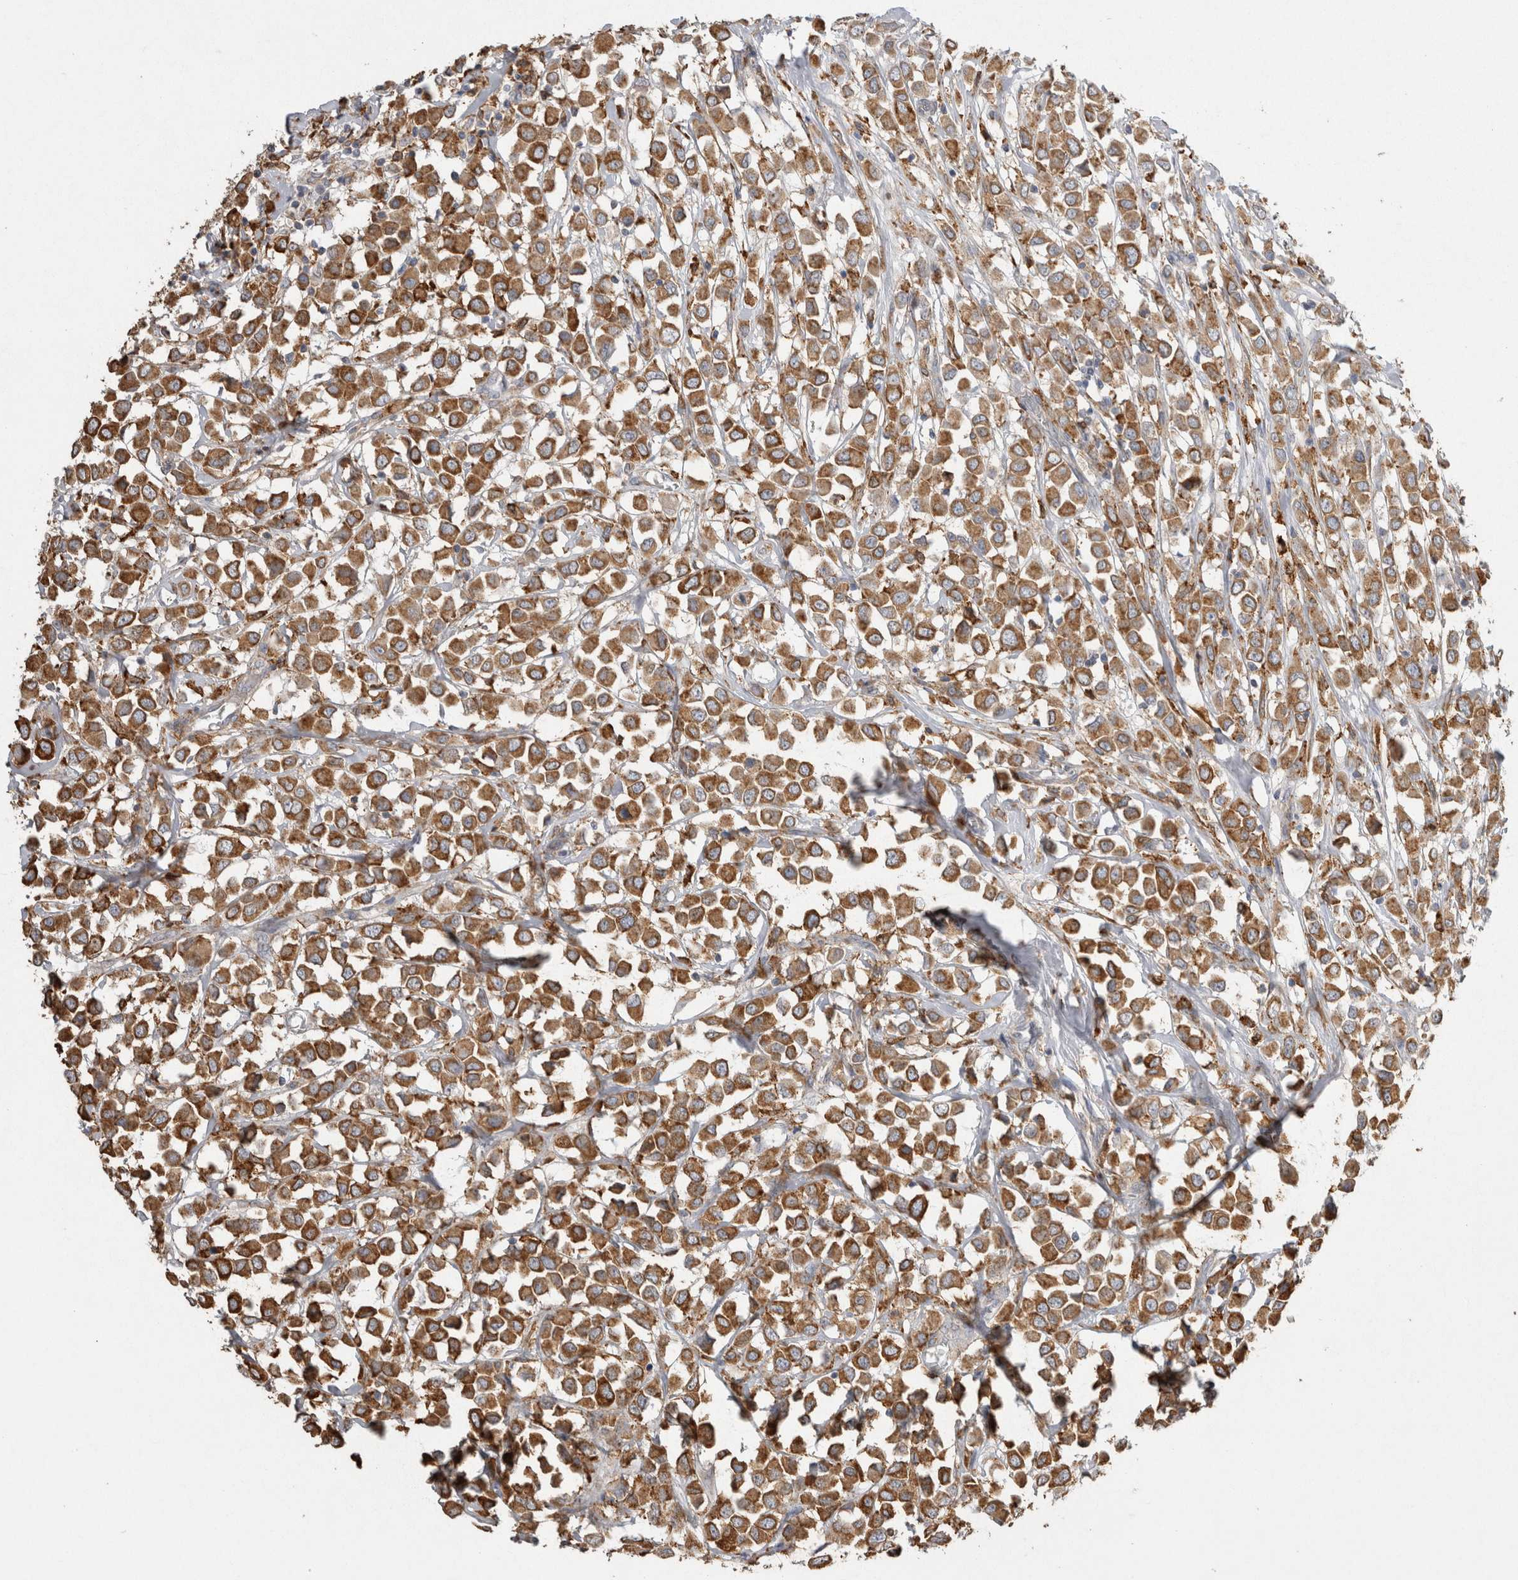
{"staining": {"intensity": "moderate", "quantity": ">75%", "location": "cytoplasmic/membranous"}, "tissue": "breast cancer", "cell_type": "Tumor cells", "image_type": "cancer", "snomed": [{"axis": "morphology", "description": "Duct carcinoma"}, {"axis": "topography", "description": "Breast"}], "caption": "Human invasive ductal carcinoma (breast) stained for a protein (brown) demonstrates moderate cytoplasmic/membranous positive staining in approximately >75% of tumor cells.", "gene": "LRPAP1", "patient": {"sex": "female", "age": 61}}